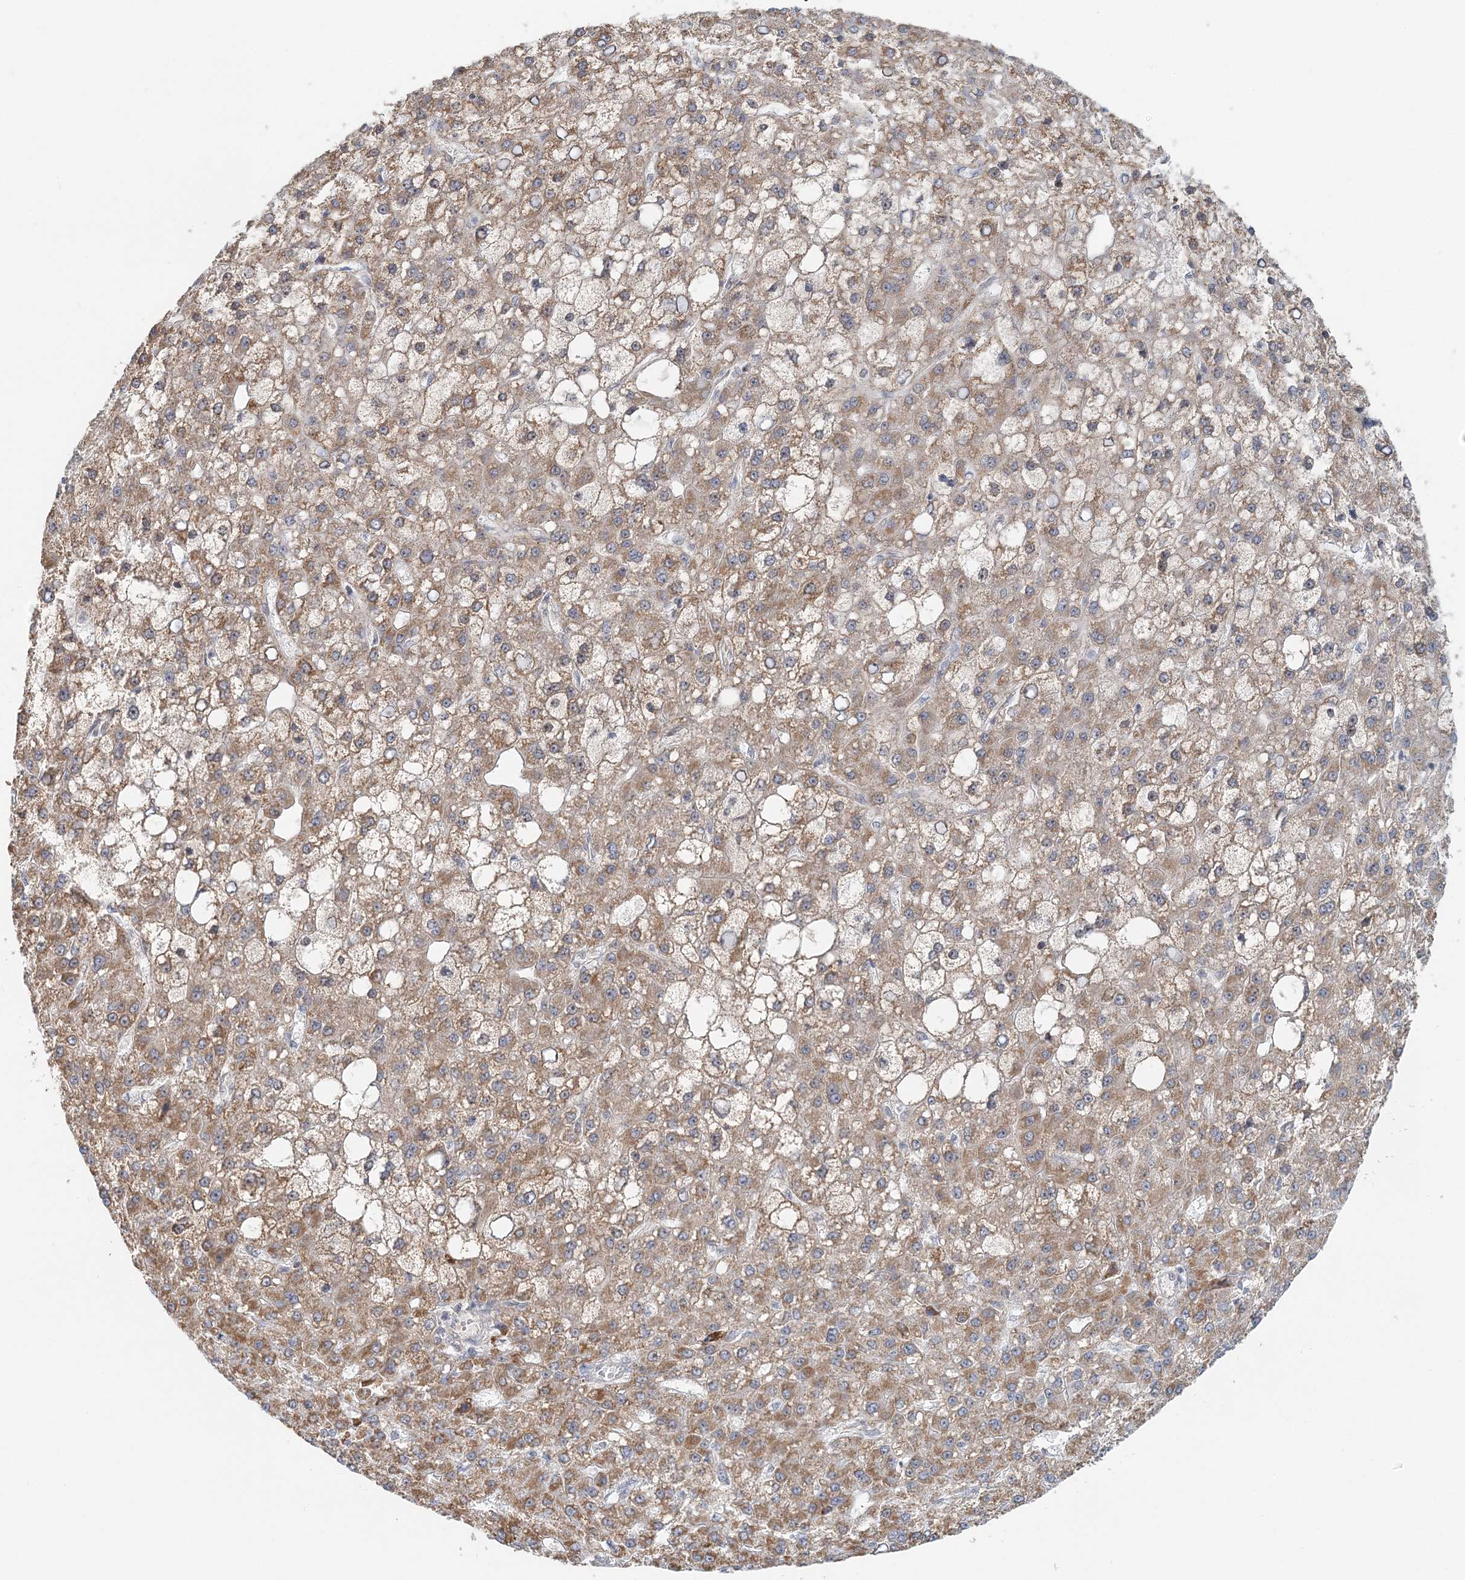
{"staining": {"intensity": "moderate", "quantity": ">75%", "location": "cytoplasmic/membranous"}, "tissue": "liver cancer", "cell_type": "Tumor cells", "image_type": "cancer", "snomed": [{"axis": "morphology", "description": "Carcinoma, Hepatocellular, NOS"}, {"axis": "topography", "description": "Liver"}], "caption": "Liver cancer stained with DAB (3,3'-diaminobenzidine) IHC shows medium levels of moderate cytoplasmic/membranous expression in about >75% of tumor cells. The staining is performed using DAB (3,3'-diaminobenzidine) brown chromogen to label protein expression. The nuclei are counter-stained blue using hematoxylin.", "gene": "RNF150", "patient": {"sex": "male", "age": 67}}